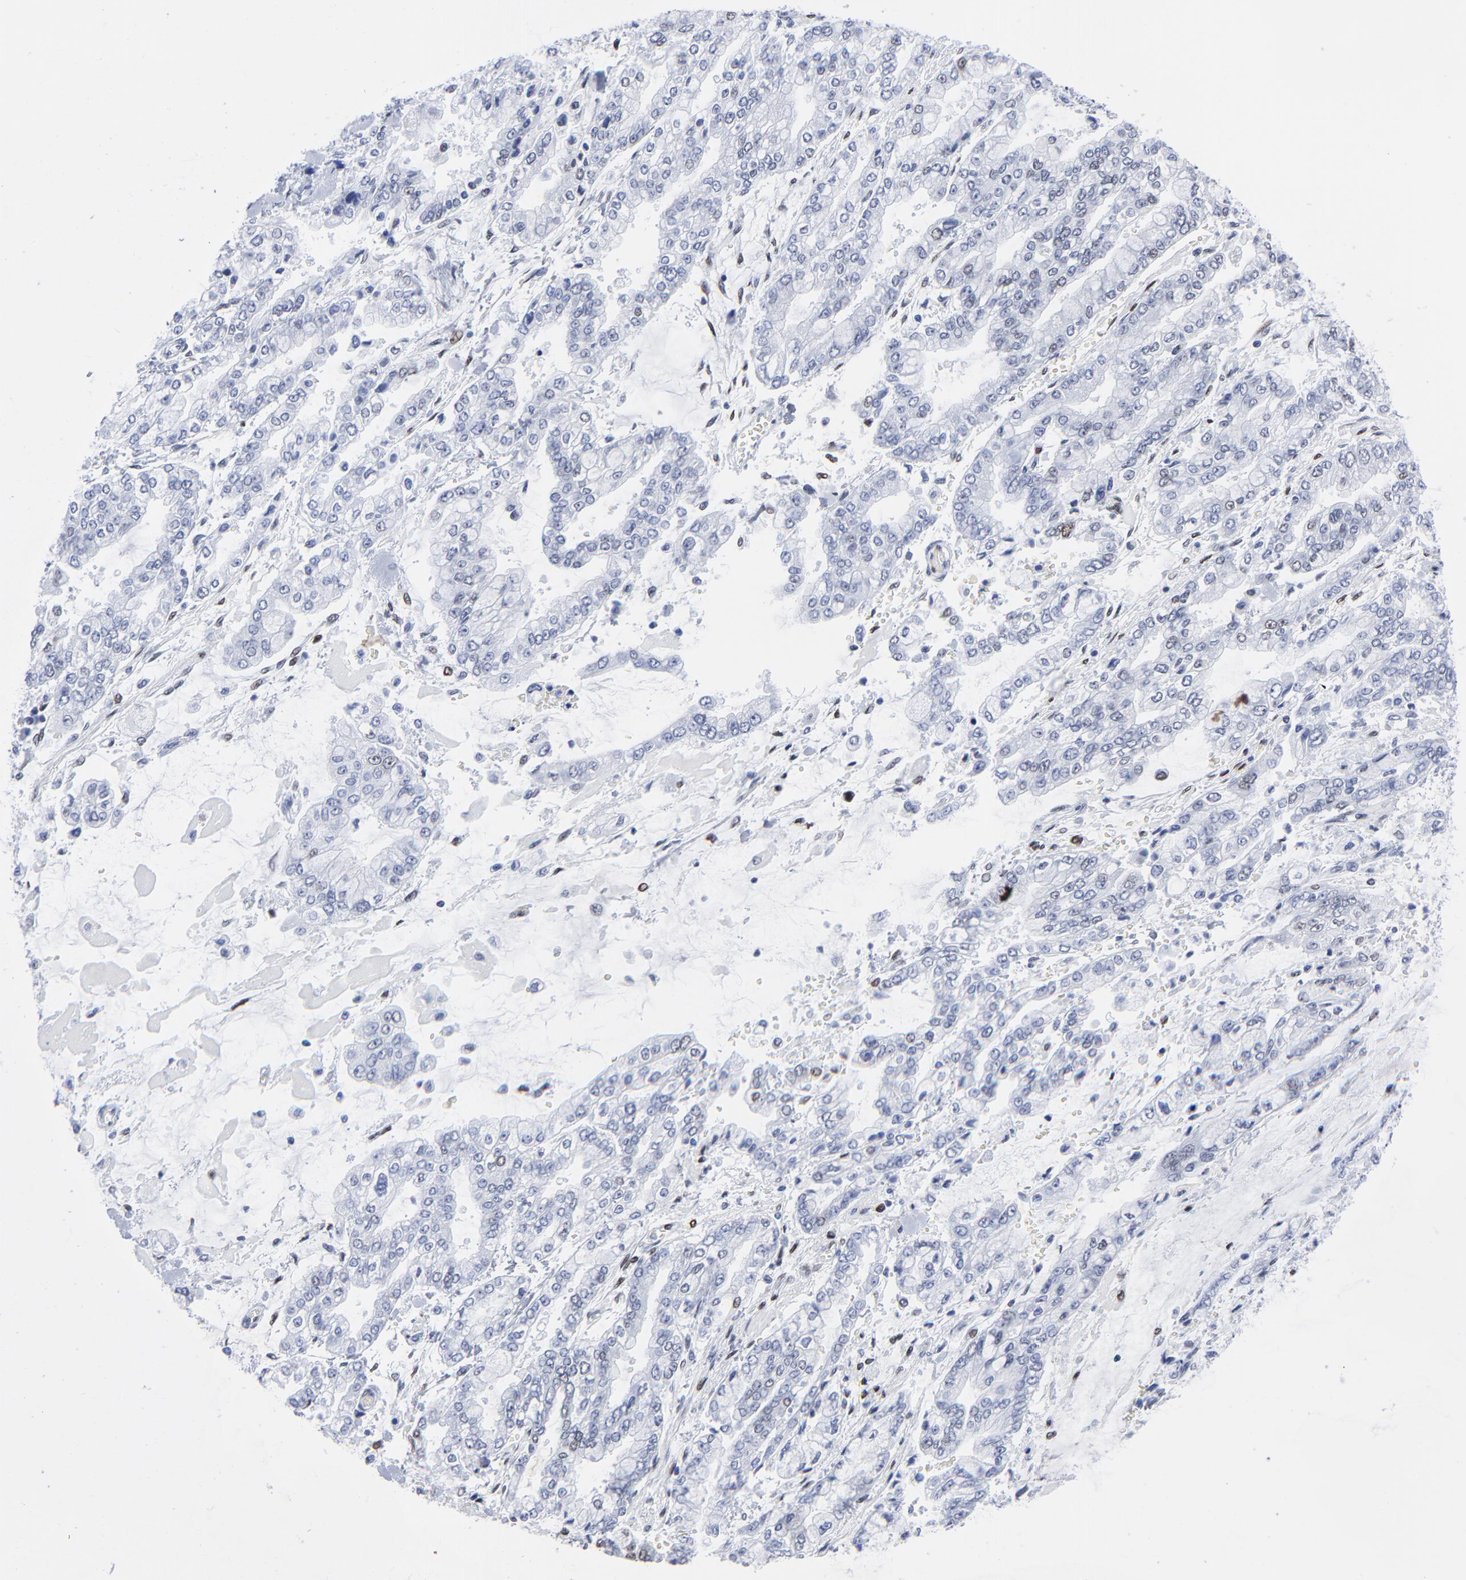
{"staining": {"intensity": "negative", "quantity": "none", "location": "none"}, "tissue": "stomach cancer", "cell_type": "Tumor cells", "image_type": "cancer", "snomed": [{"axis": "morphology", "description": "Normal tissue, NOS"}, {"axis": "morphology", "description": "Adenocarcinoma, NOS"}, {"axis": "topography", "description": "Stomach, upper"}, {"axis": "topography", "description": "Stomach"}], "caption": "Tumor cells show no significant protein staining in stomach cancer (adenocarcinoma).", "gene": "JUN", "patient": {"sex": "male", "age": 76}}